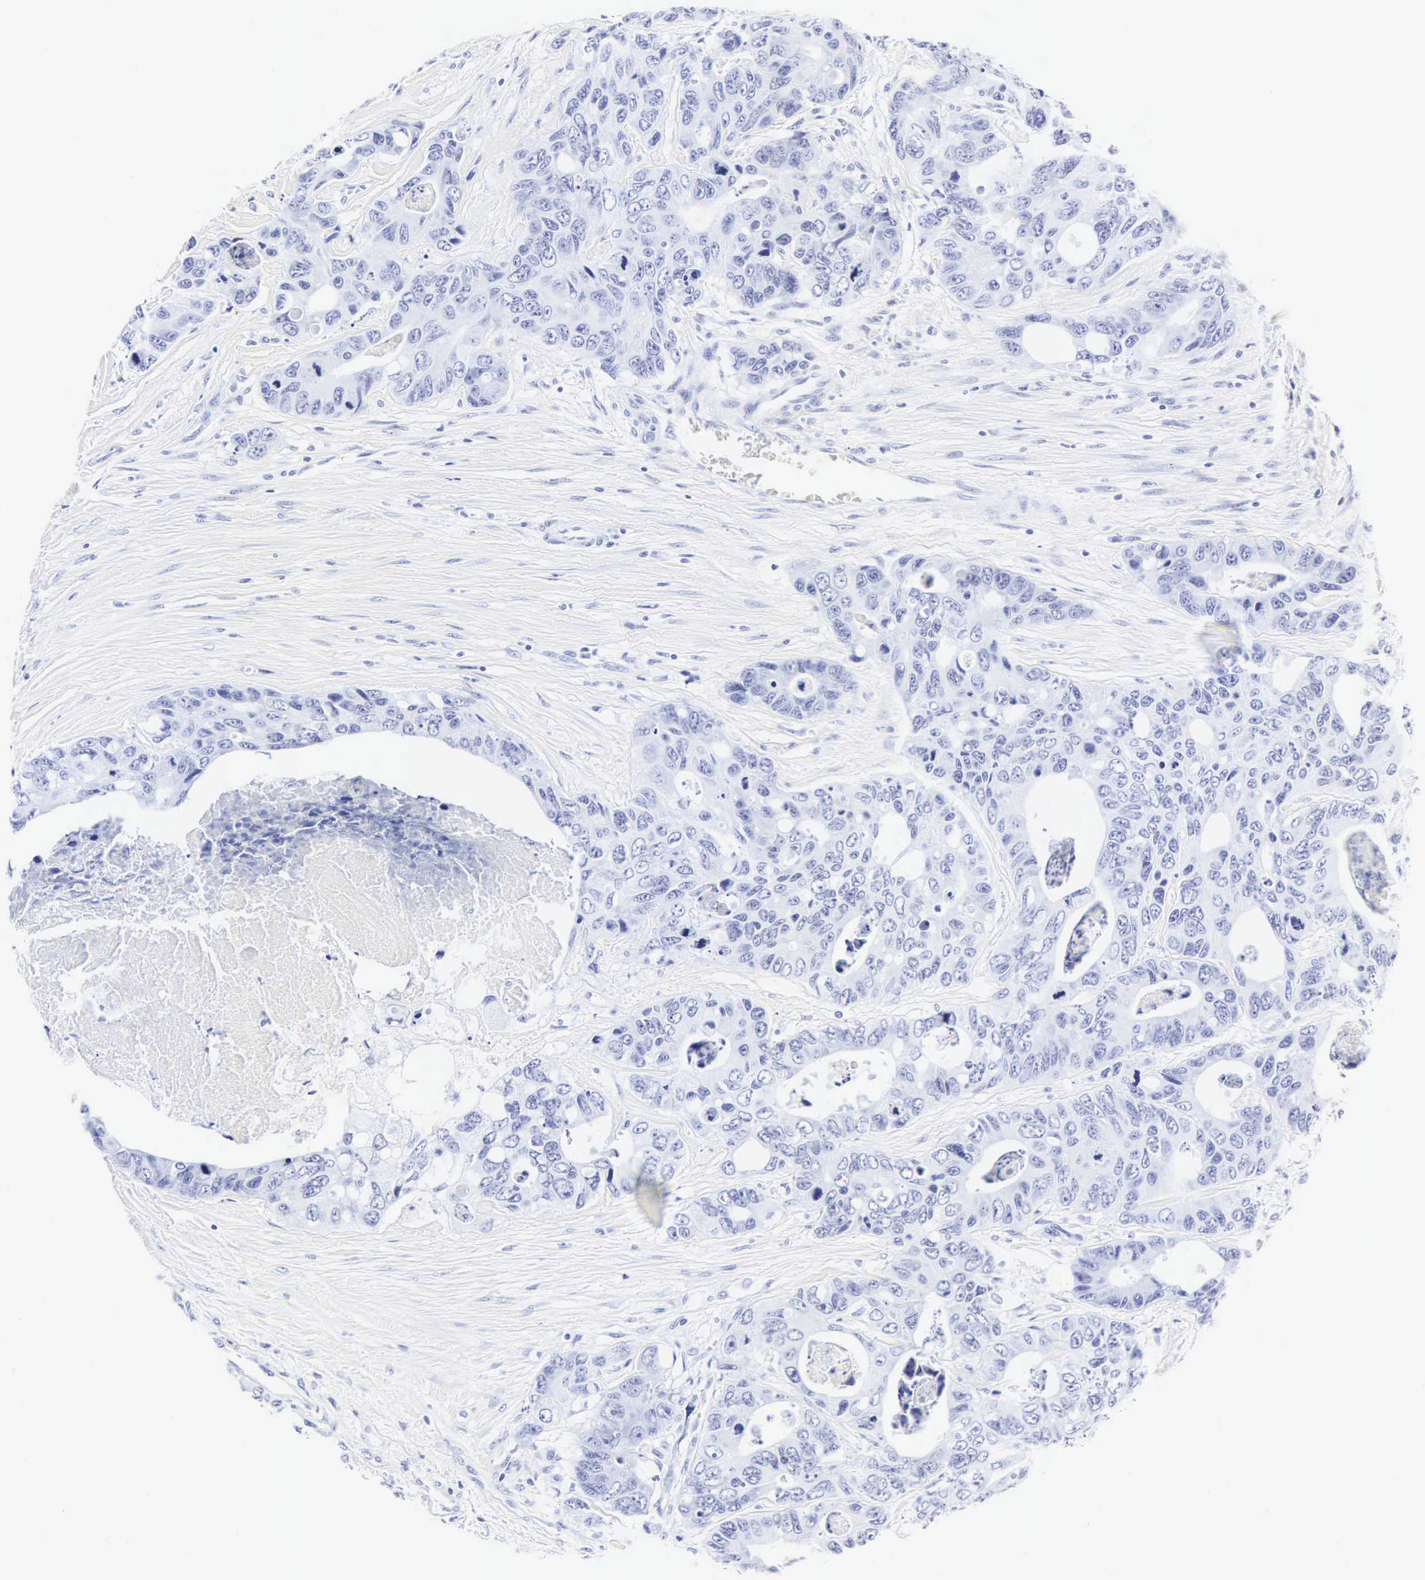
{"staining": {"intensity": "negative", "quantity": "none", "location": "none"}, "tissue": "colorectal cancer", "cell_type": "Tumor cells", "image_type": "cancer", "snomed": [{"axis": "morphology", "description": "Adenocarcinoma, NOS"}, {"axis": "topography", "description": "Colon"}], "caption": "Protein analysis of colorectal cancer reveals no significant positivity in tumor cells.", "gene": "CGB3", "patient": {"sex": "female", "age": 86}}